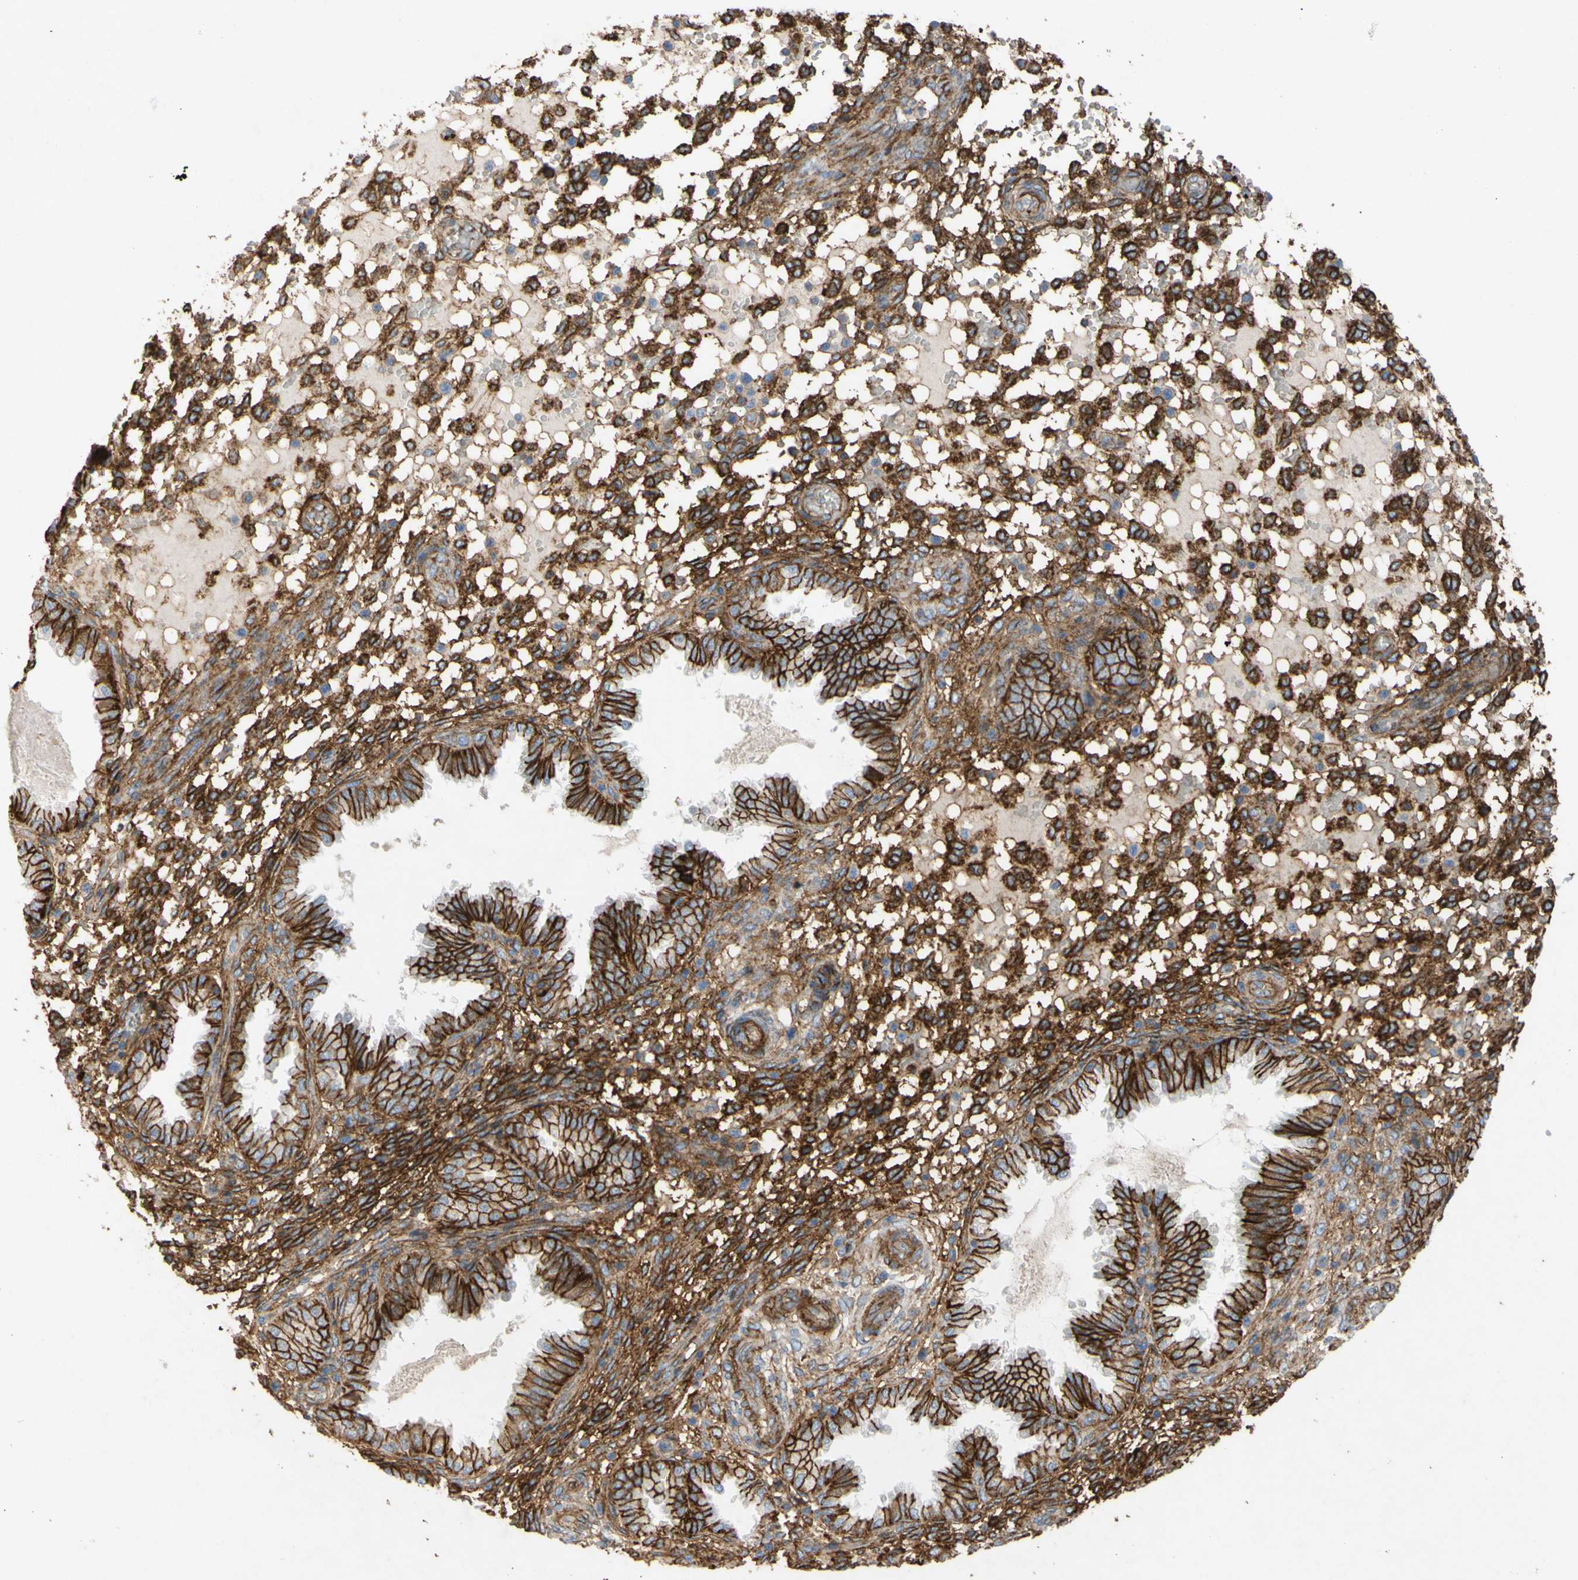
{"staining": {"intensity": "moderate", "quantity": ">75%", "location": "cytoplasmic/membranous"}, "tissue": "endometrium", "cell_type": "Cells in endometrial stroma", "image_type": "normal", "snomed": [{"axis": "morphology", "description": "Normal tissue, NOS"}, {"axis": "topography", "description": "Endometrium"}], "caption": "Moderate cytoplasmic/membranous staining is present in about >75% of cells in endometrial stroma in normal endometrium. The protein of interest is stained brown, and the nuclei are stained in blue (DAB (3,3'-diaminobenzidine) IHC with brightfield microscopy, high magnification).", "gene": "ATP2A3", "patient": {"sex": "female", "age": 33}}